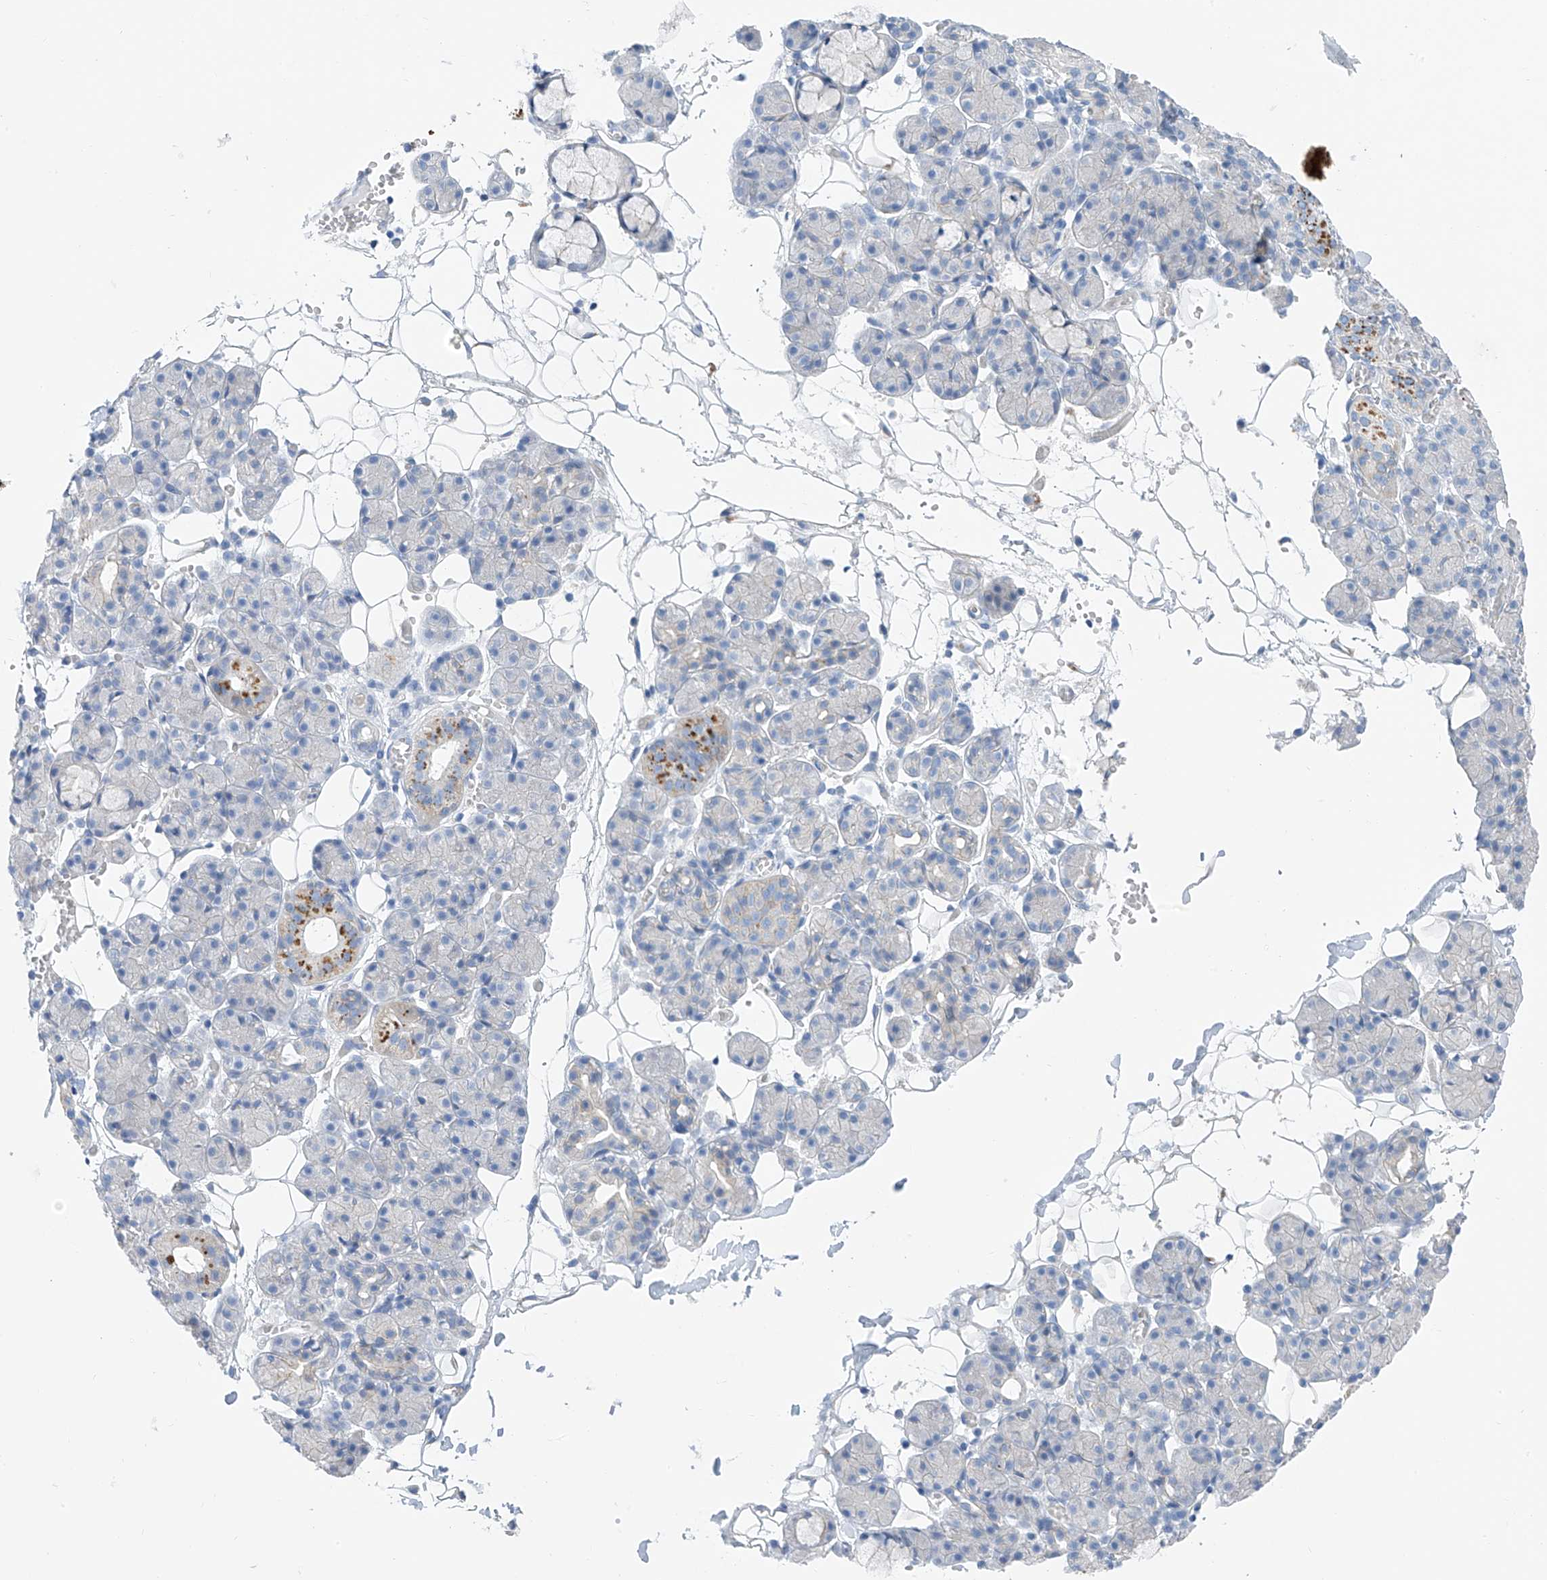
{"staining": {"intensity": "moderate", "quantity": "<25%", "location": "cytoplasmic/membranous"}, "tissue": "salivary gland", "cell_type": "Glandular cells", "image_type": "normal", "snomed": [{"axis": "morphology", "description": "Normal tissue, NOS"}, {"axis": "topography", "description": "Salivary gland"}], "caption": "The histopathology image shows a brown stain indicating the presence of a protein in the cytoplasmic/membranous of glandular cells in salivary gland. Ihc stains the protein in brown and the nuclei are stained blue.", "gene": "ITGA9", "patient": {"sex": "male", "age": 63}}